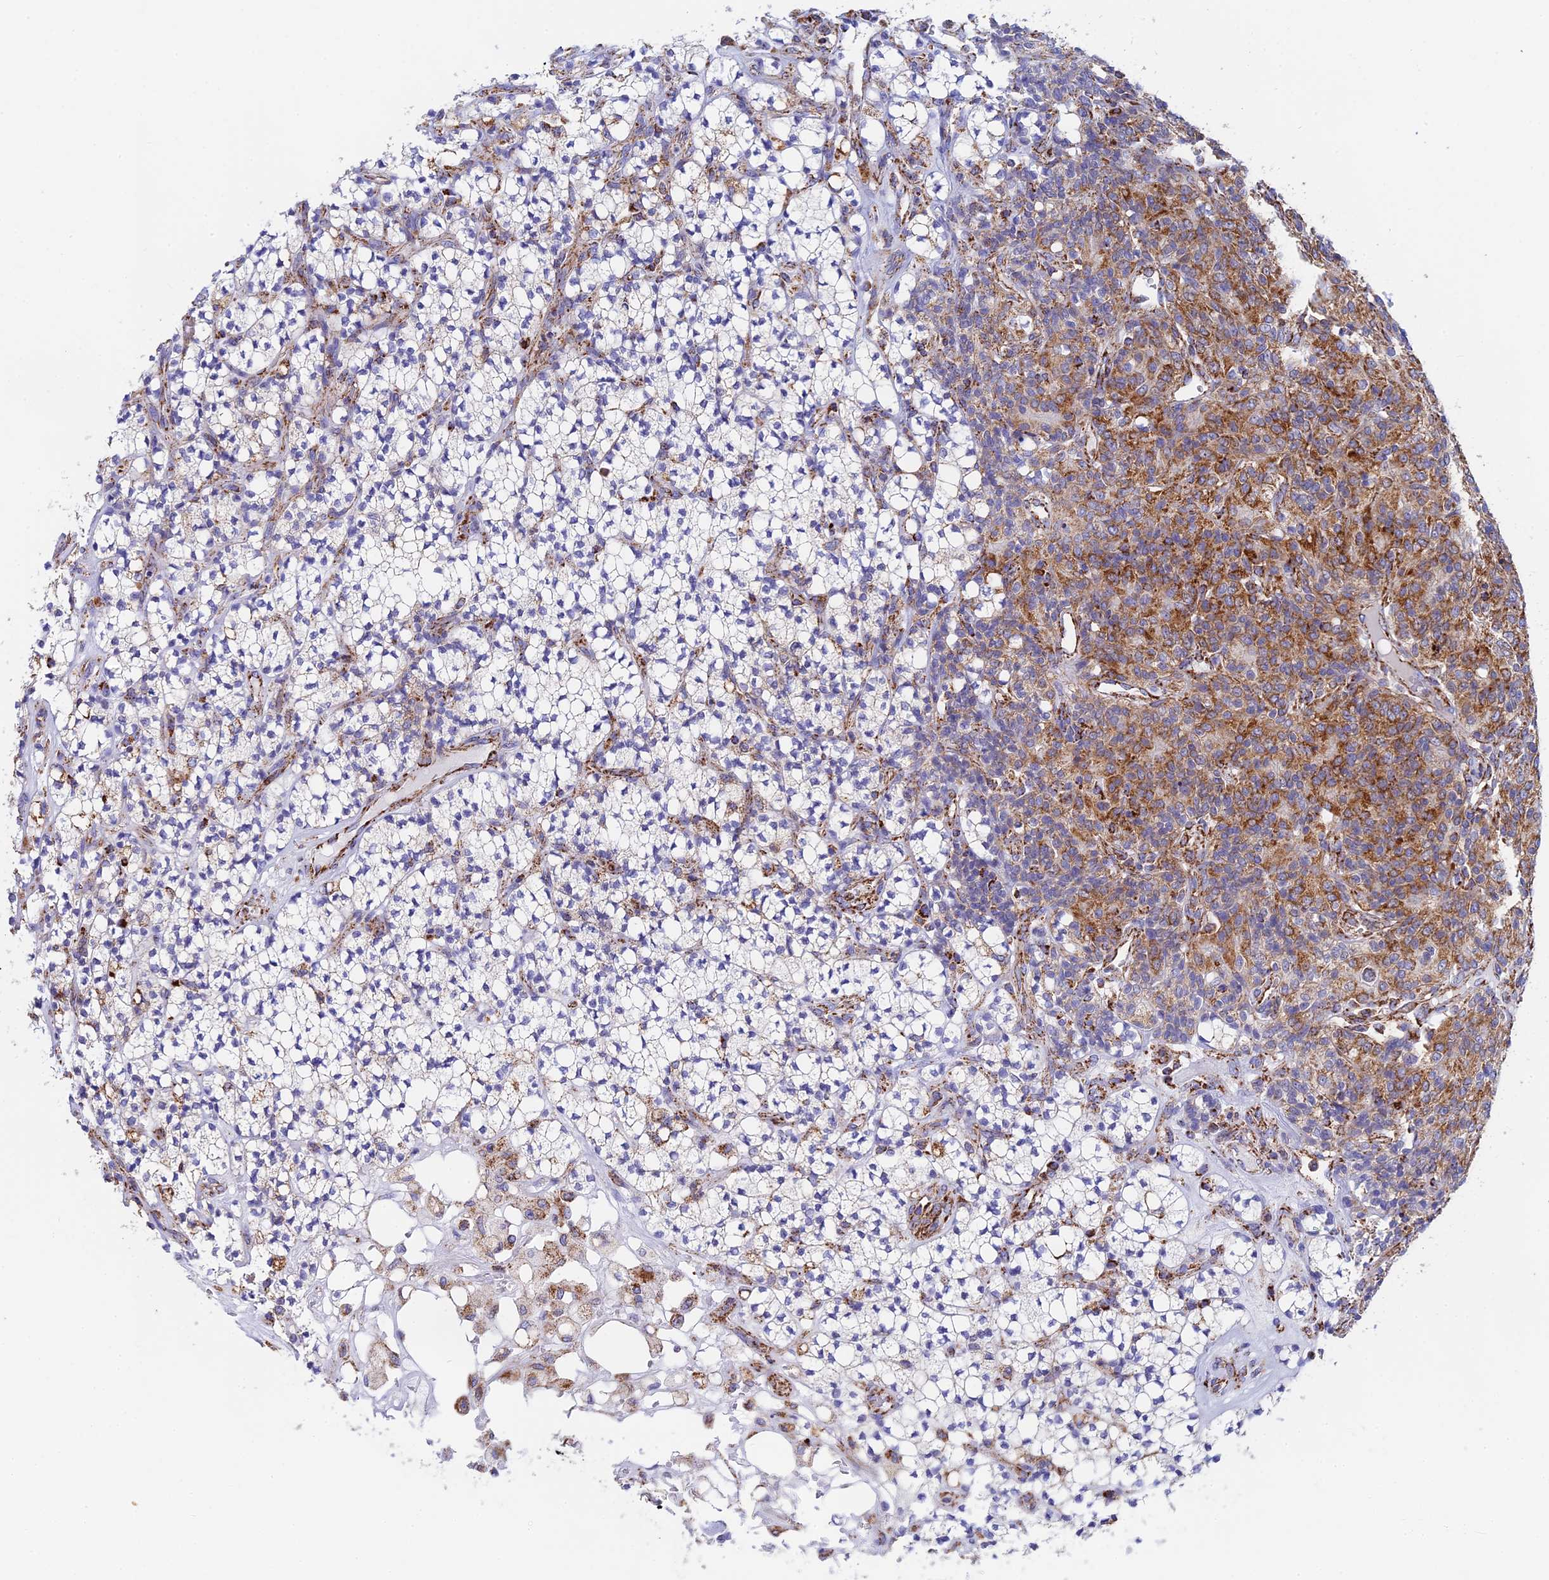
{"staining": {"intensity": "moderate", "quantity": "25%-75%", "location": "cytoplasmic/membranous"}, "tissue": "renal cancer", "cell_type": "Tumor cells", "image_type": "cancer", "snomed": [{"axis": "morphology", "description": "Adenocarcinoma, NOS"}, {"axis": "topography", "description": "Kidney"}], "caption": "Renal adenocarcinoma stained with a brown dye exhibits moderate cytoplasmic/membranous positive positivity in approximately 25%-75% of tumor cells.", "gene": "NDUFA5", "patient": {"sex": "male", "age": 77}}